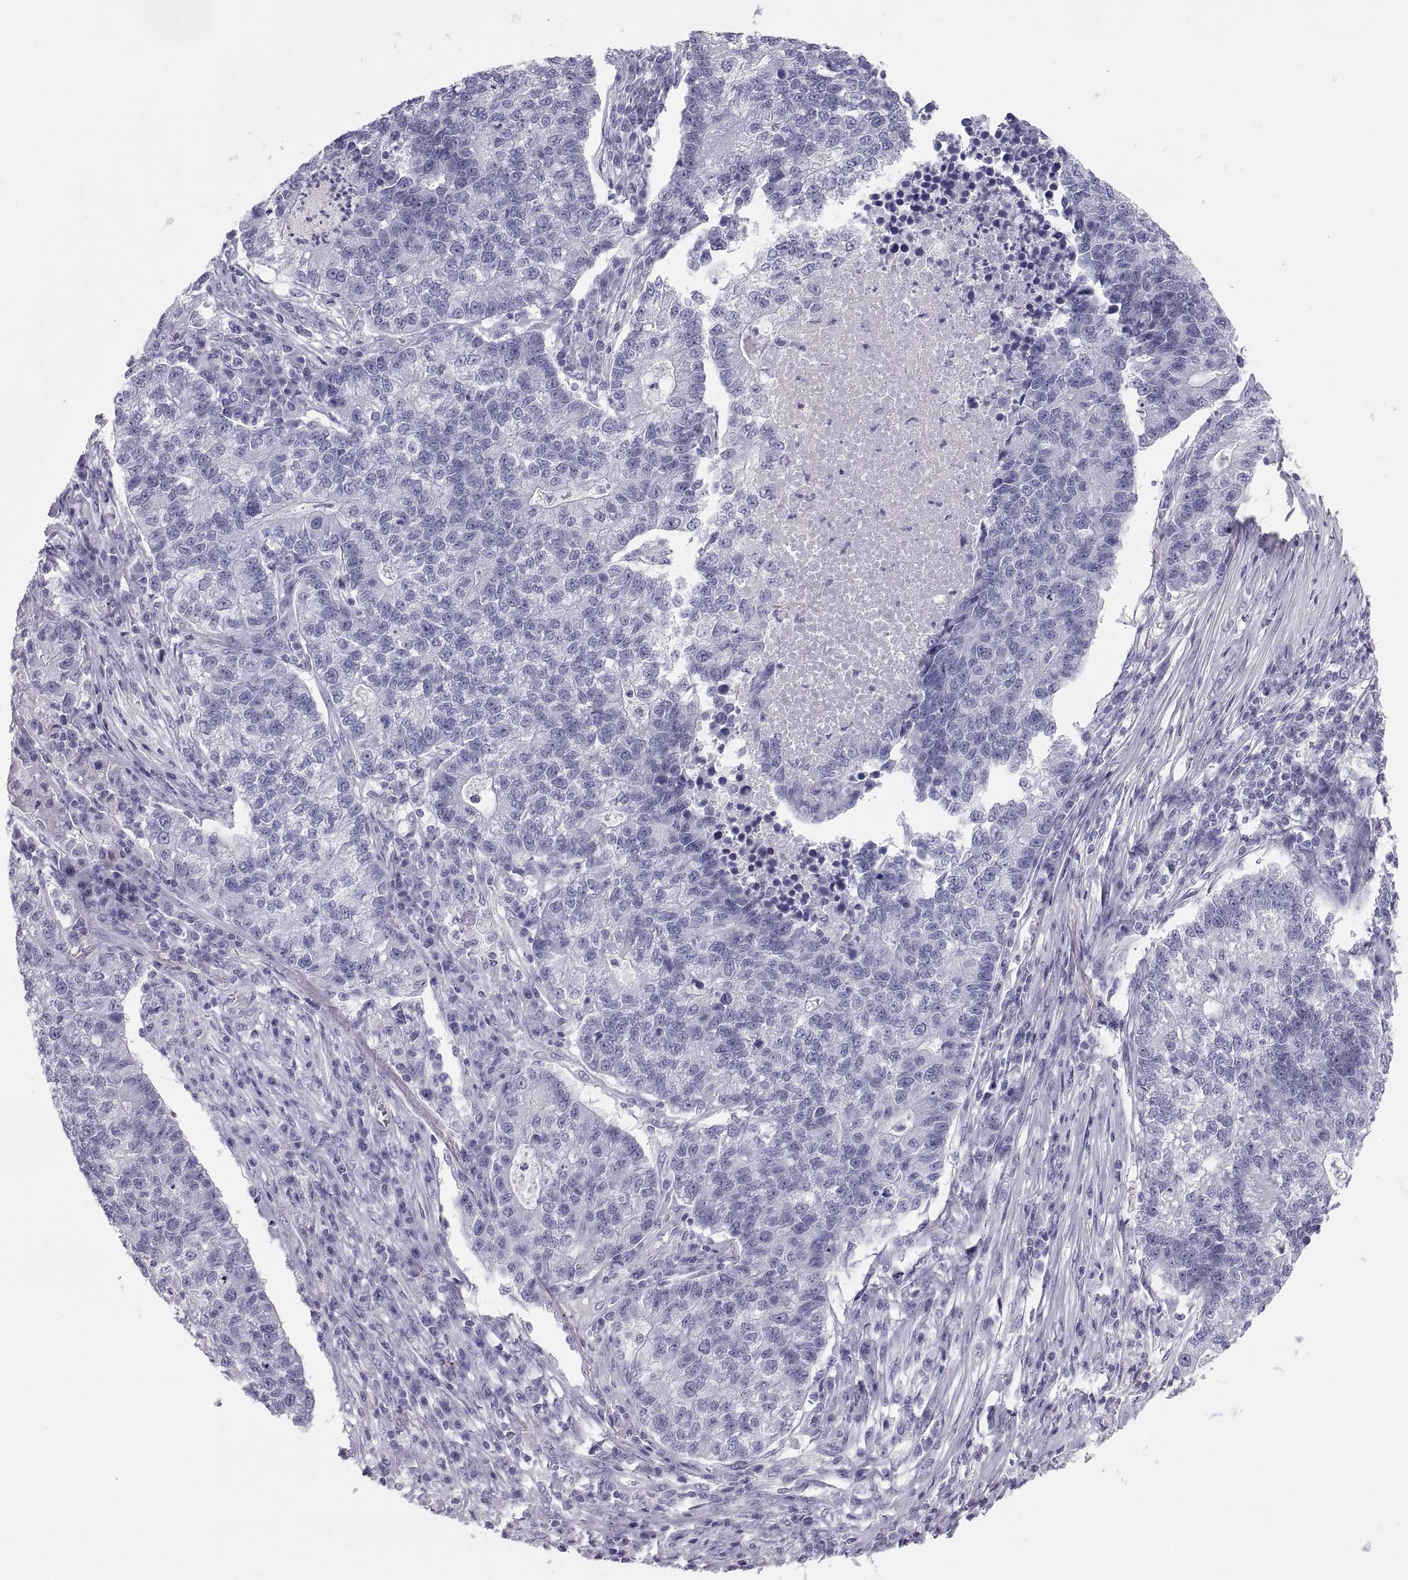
{"staining": {"intensity": "negative", "quantity": "none", "location": "none"}, "tissue": "lung cancer", "cell_type": "Tumor cells", "image_type": "cancer", "snomed": [{"axis": "morphology", "description": "Adenocarcinoma, NOS"}, {"axis": "topography", "description": "Lung"}], "caption": "A micrograph of lung cancer stained for a protein shows no brown staining in tumor cells. Nuclei are stained in blue.", "gene": "PAX2", "patient": {"sex": "male", "age": 57}}